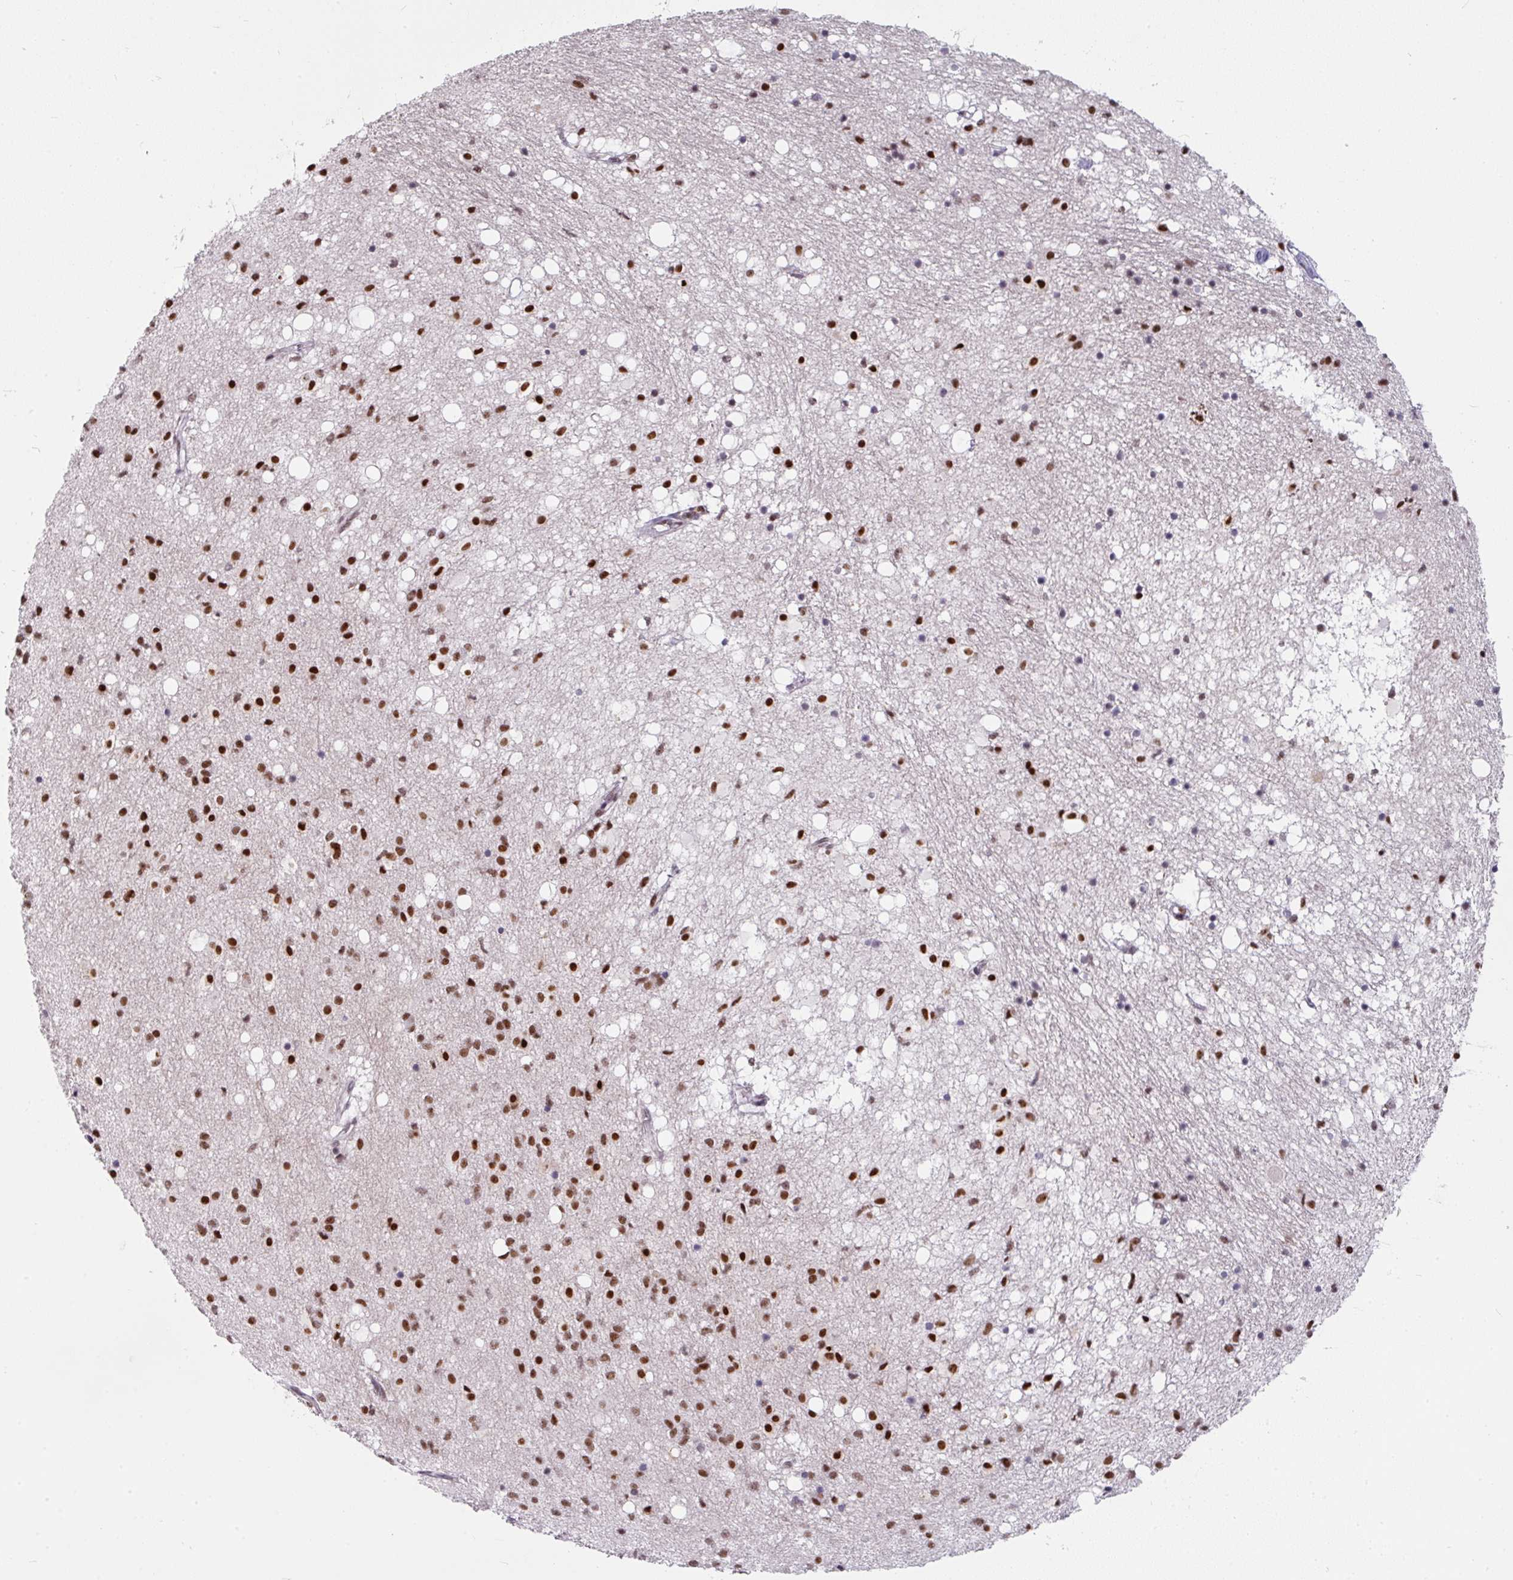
{"staining": {"intensity": "strong", "quantity": "25%-75%", "location": "nuclear"}, "tissue": "caudate", "cell_type": "Glial cells", "image_type": "normal", "snomed": [{"axis": "morphology", "description": "Normal tissue, NOS"}, {"axis": "topography", "description": "Lateral ventricle wall"}], "caption": "Protein staining shows strong nuclear staining in about 25%-75% of glial cells in benign caudate.", "gene": "ENSG00000283782", "patient": {"sex": "male", "age": 58}}